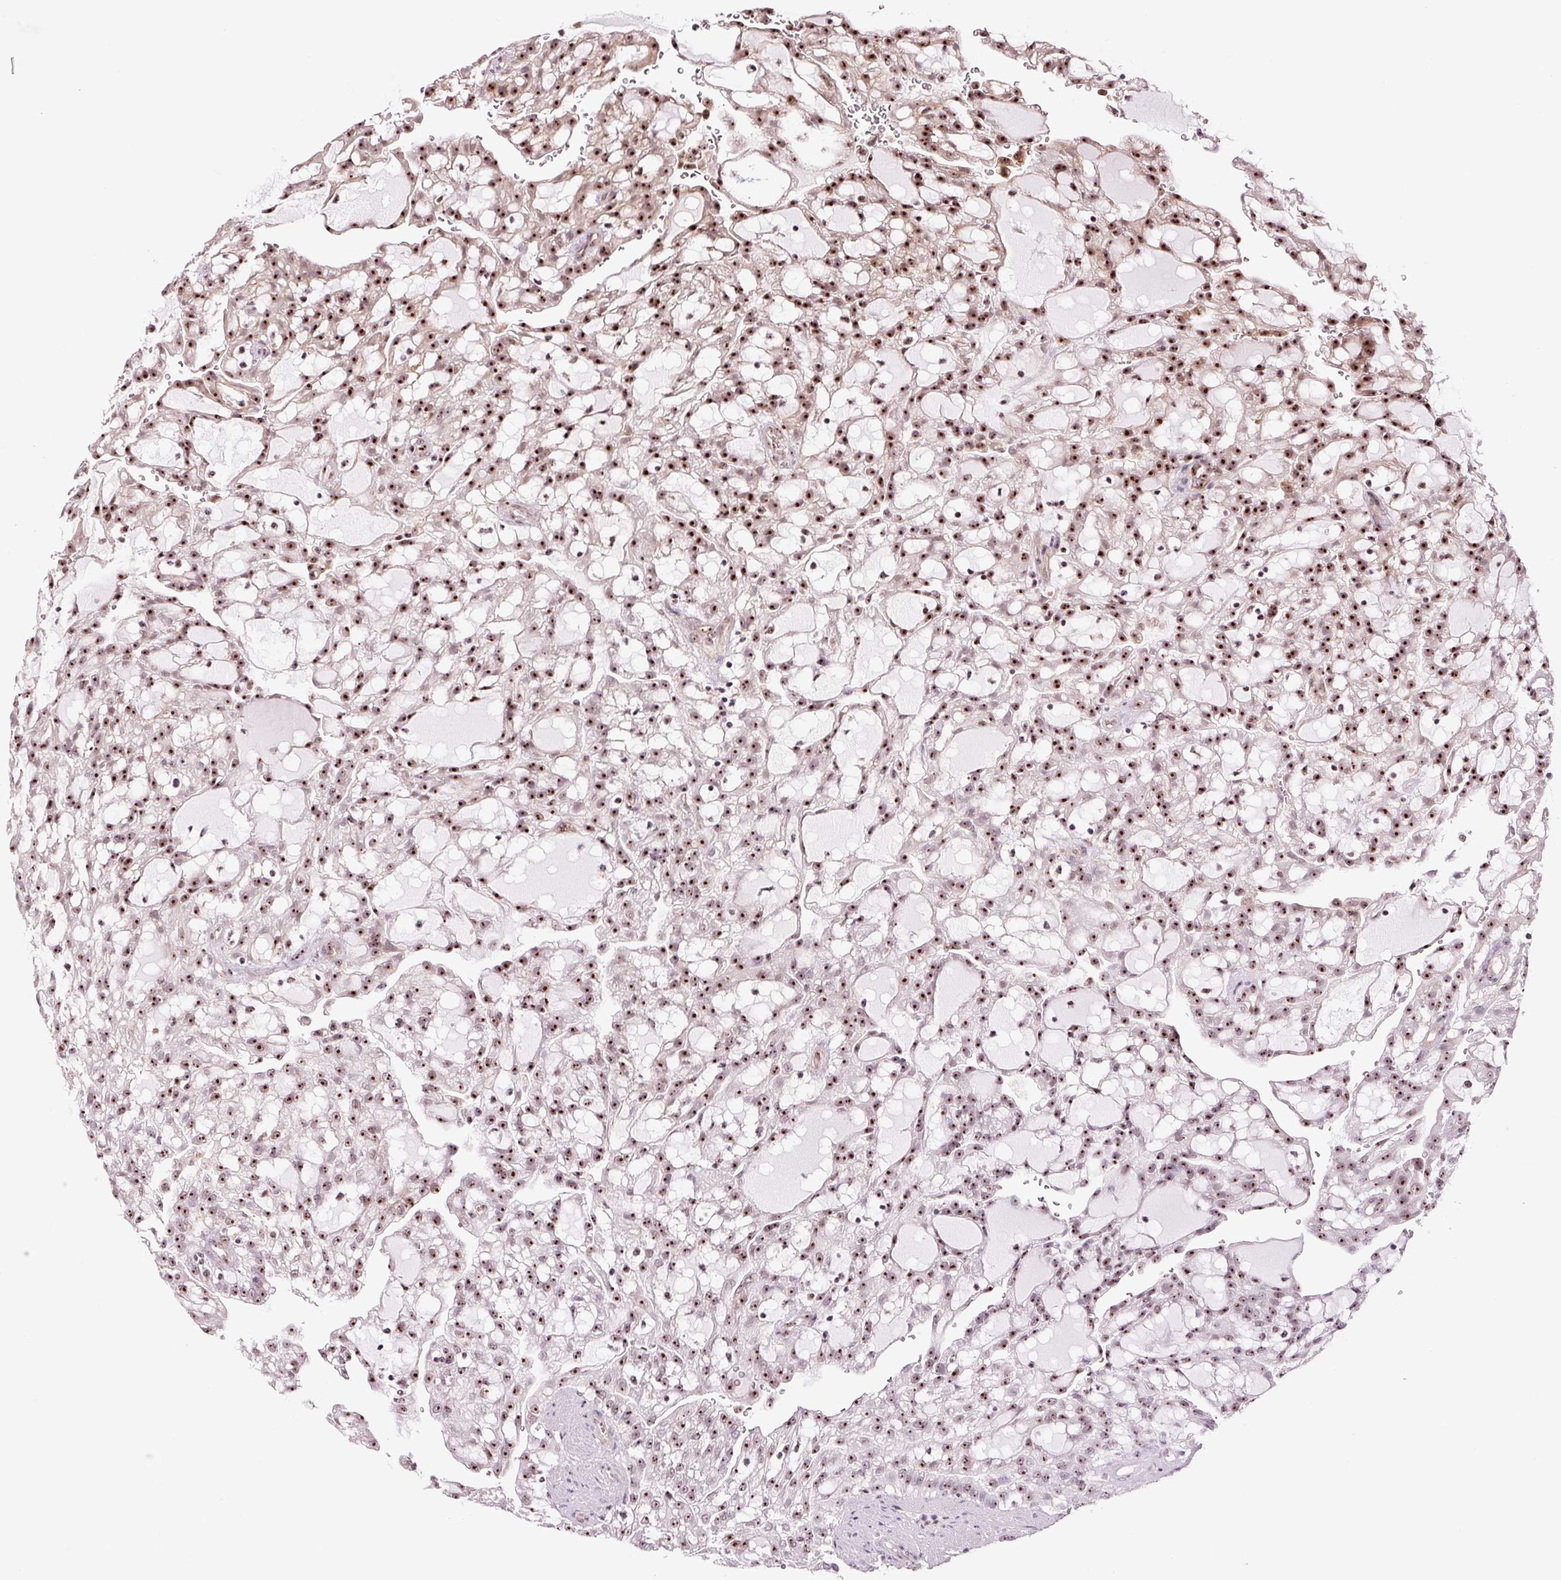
{"staining": {"intensity": "strong", "quantity": ">75%", "location": "nuclear"}, "tissue": "renal cancer", "cell_type": "Tumor cells", "image_type": "cancer", "snomed": [{"axis": "morphology", "description": "Adenocarcinoma, NOS"}, {"axis": "topography", "description": "Kidney"}], "caption": "There is high levels of strong nuclear staining in tumor cells of renal cancer, as demonstrated by immunohistochemical staining (brown color).", "gene": "GNL3", "patient": {"sex": "male", "age": 63}}